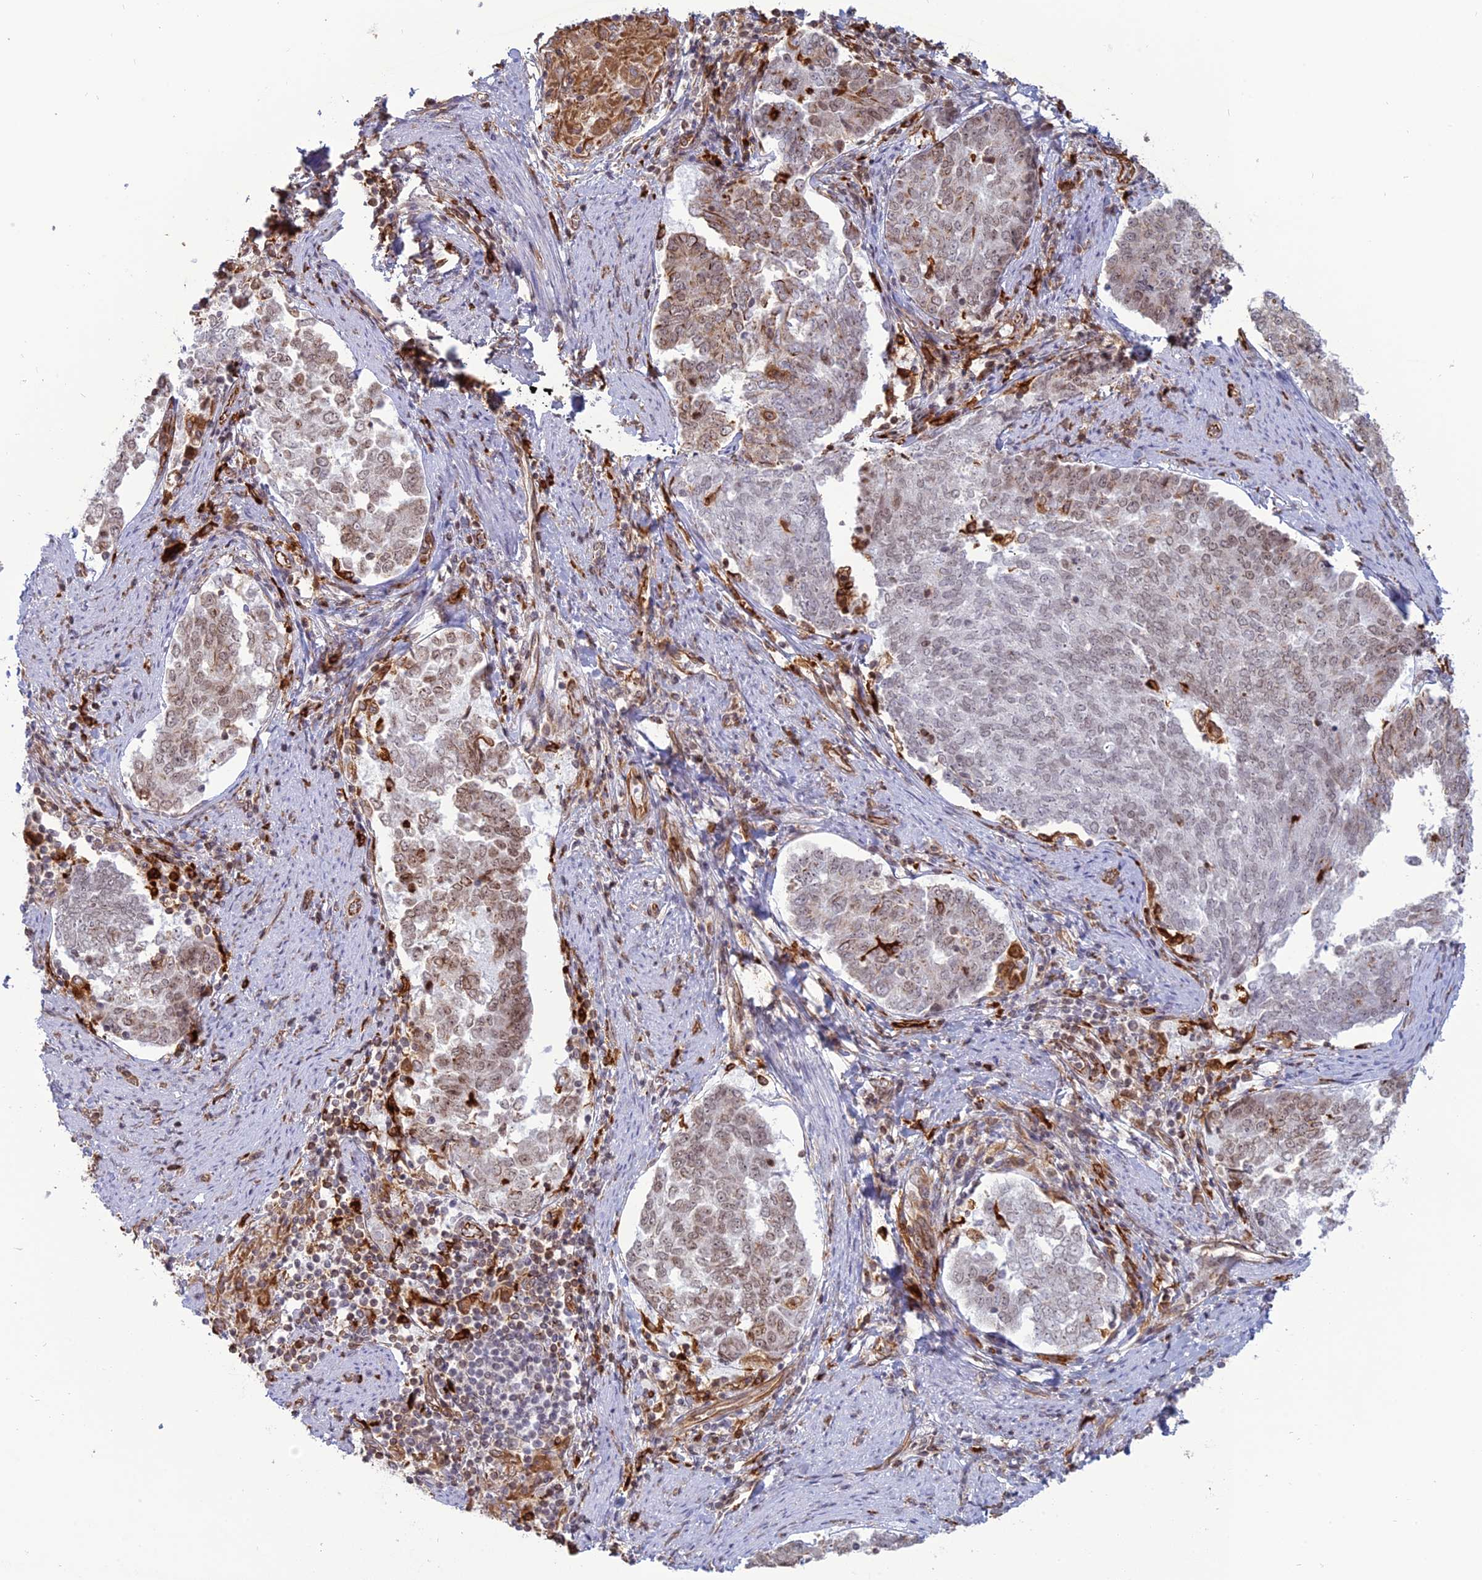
{"staining": {"intensity": "weak", "quantity": "<25%", "location": "cytoplasmic/membranous"}, "tissue": "endometrial cancer", "cell_type": "Tumor cells", "image_type": "cancer", "snomed": [{"axis": "morphology", "description": "Adenocarcinoma, NOS"}, {"axis": "topography", "description": "Endometrium"}], "caption": "Endometrial cancer (adenocarcinoma) stained for a protein using immunohistochemistry (IHC) reveals no expression tumor cells.", "gene": "APOBR", "patient": {"sex": "female", "age": 80}}